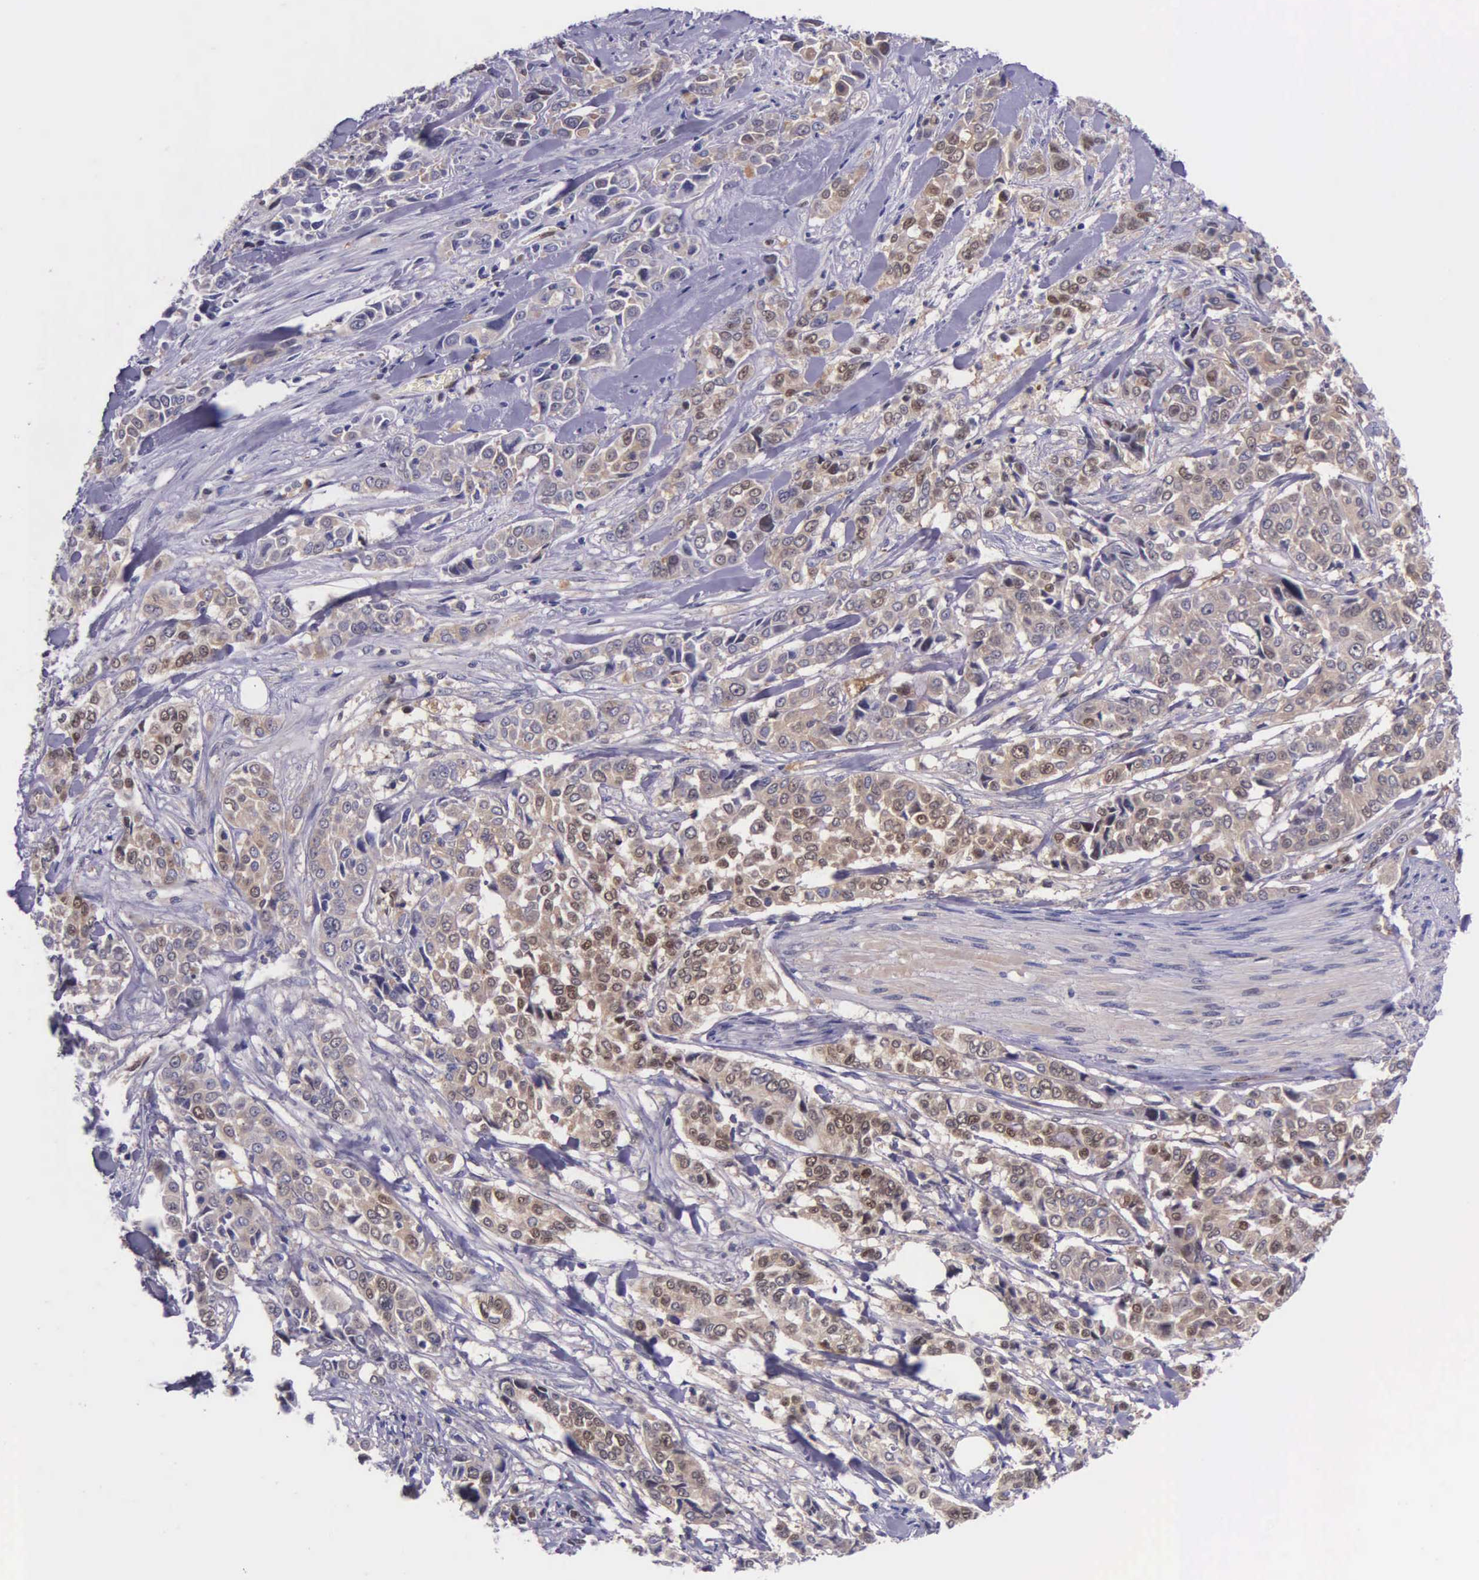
{"staining": {"intensity": "moderate", "quantity": ">75%", "location": "cytoplasmic/membranous"}, "tissue": "pancreatic cancer", "cell_type": "Tumor cells", "image_type": "cancer", "snomed": [{"axis": "morphology", "description": "Adenocarcinoma, NOS"}, {"axis": "topography", "description": "Pancreas"}], "caption": "Approximately >75% of tumor cells in human pancreatic cancer (adenocarcinoma) demonstrate moderate cytoplasmic/membranous protein staining as visualized by brown immunohistochemical staining.", "gene": "GMPR2", "patient": {"sex": "female", "age": 52}}